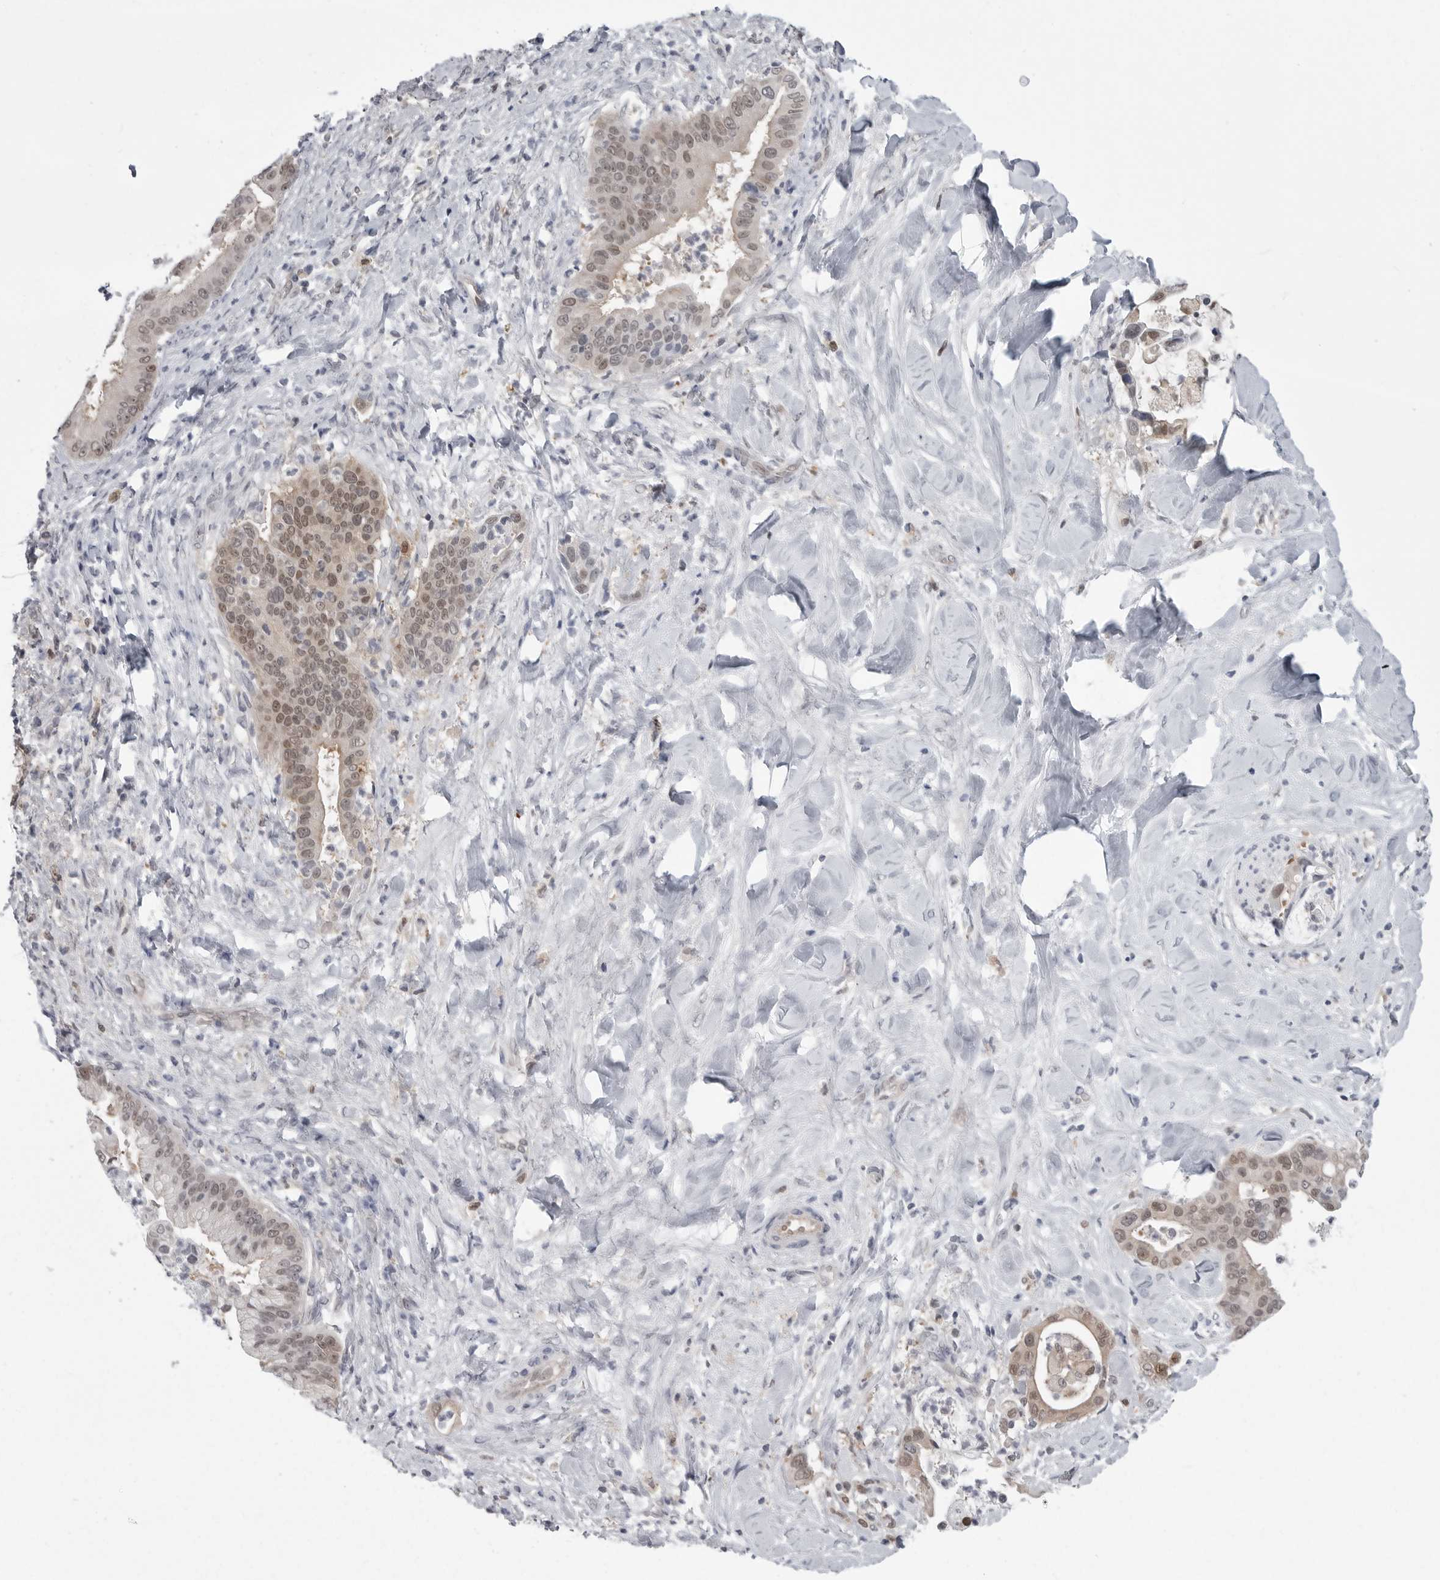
{"staining": {"intensity": "weak", "quantity": "25%-75%", "location": "nuclear"}, "tissue": "liver cancer", "cell_type": "Tumor cells", "image_type": "cancer", "snomed": [{"axis": "morphology", "description": "Cholangiocarcinoma"}, {"axis": "topography", "description": "Liver"}], "caption": "Immunohistochemistry image of liver cancer stained for a protein (brown), which shows low levels of weak nuclear positivity in approximately 25%-75% of tumor cells.", "gene": "PNPO", "patient": {"sex": "female", "age": 54}}